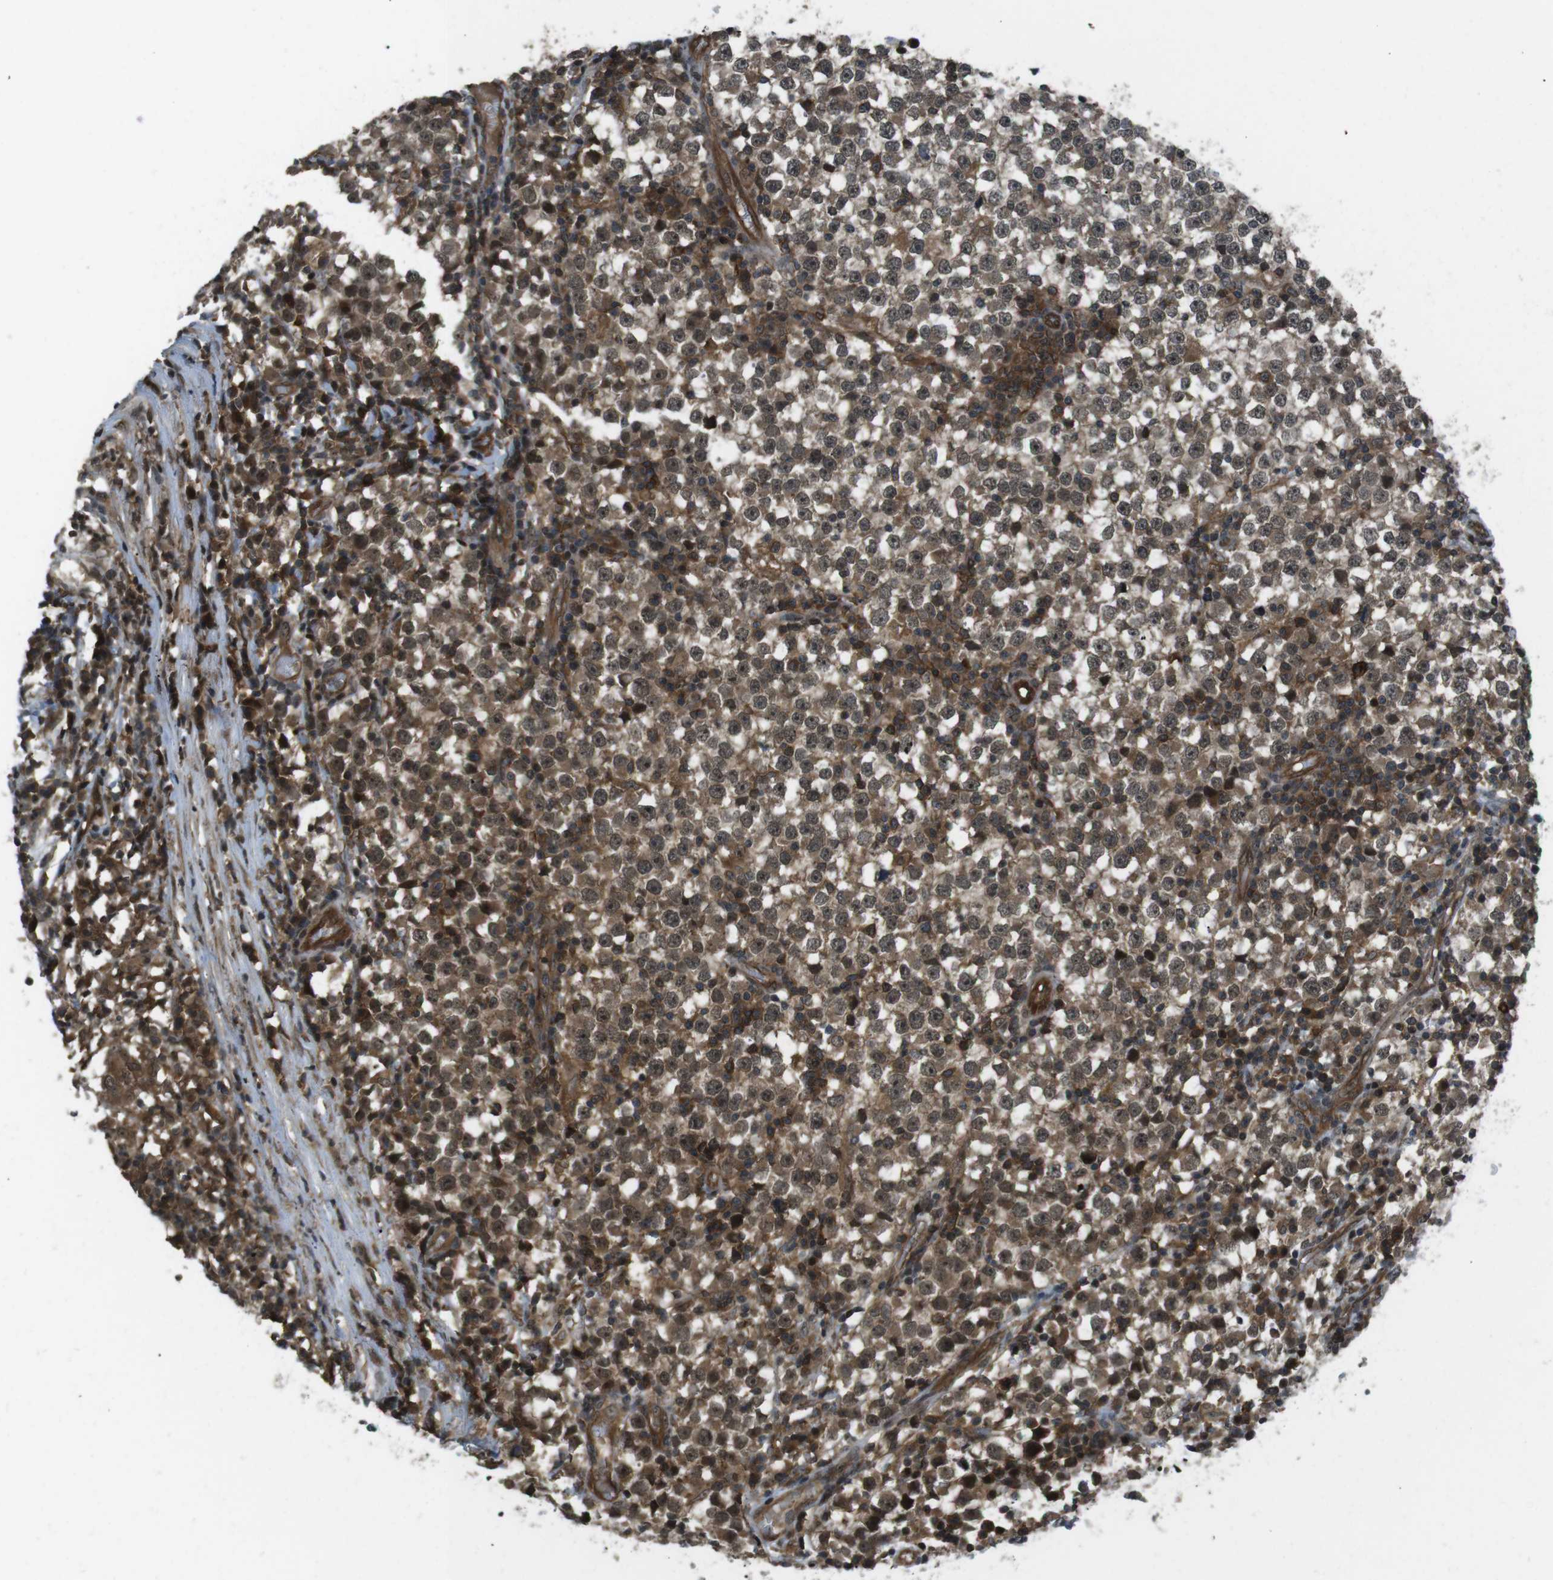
{"staining": {"intensity": "moderate", "quantity": ">75%", "location": "cytoplasmic/membranous,nuclear"}, "tissue": "testis cancer", "cell_type": "Tumor cells", "image_type": "cancer", "snomed": [{"axis": "morphology", "description": "Seminoma, NOS"}, {"axis": "topography", "description": "Testis"}], "caption": "Tumor cells demonstrate moderate cytoplasmic/membranous and nuclear positivity in about >75% of cells in testis cancer (seminoma).", "gene": "TIAM2", "patient": {"sex": "male", "age": 65}}